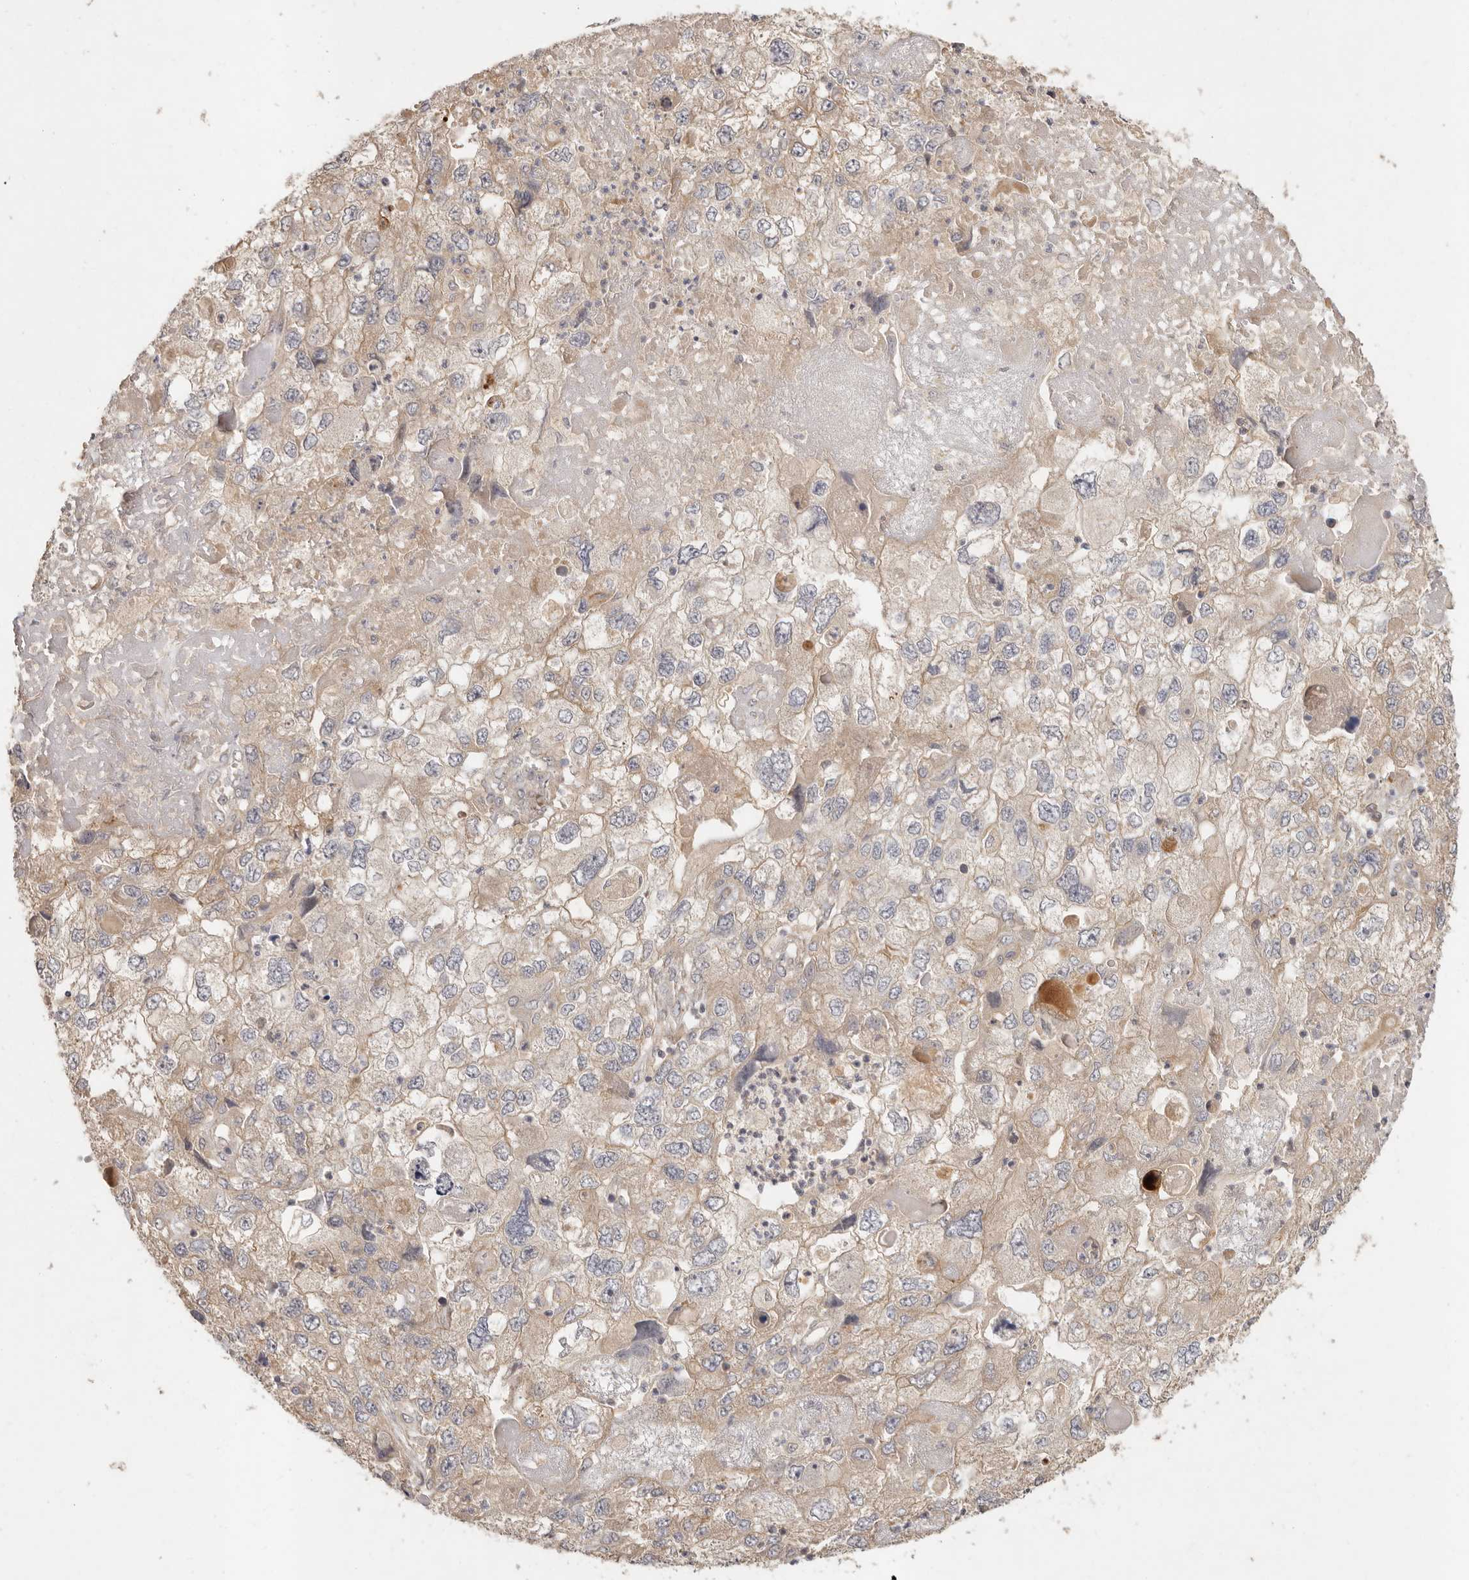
{"staining": {"intensity": "weak", "quantity": ">75%", "location": "cytoplasmic/membranous"}, "tissue": "endometrial cancer", "cell_type": "Tumor cells", "image_type": "cancer", "snomed": [{"axis": "morphology", "description": "Adenocarcinoma, NOS"}, {"axis": "topography", "description": "Endometrium"}], "caption": "Endometrial cancer tissue exhibits weak cytoplasmic/membranous expression in about >75% of tumor cells", "gene": "VIPR1", "patient": {"sex": "female", "age": 49}}